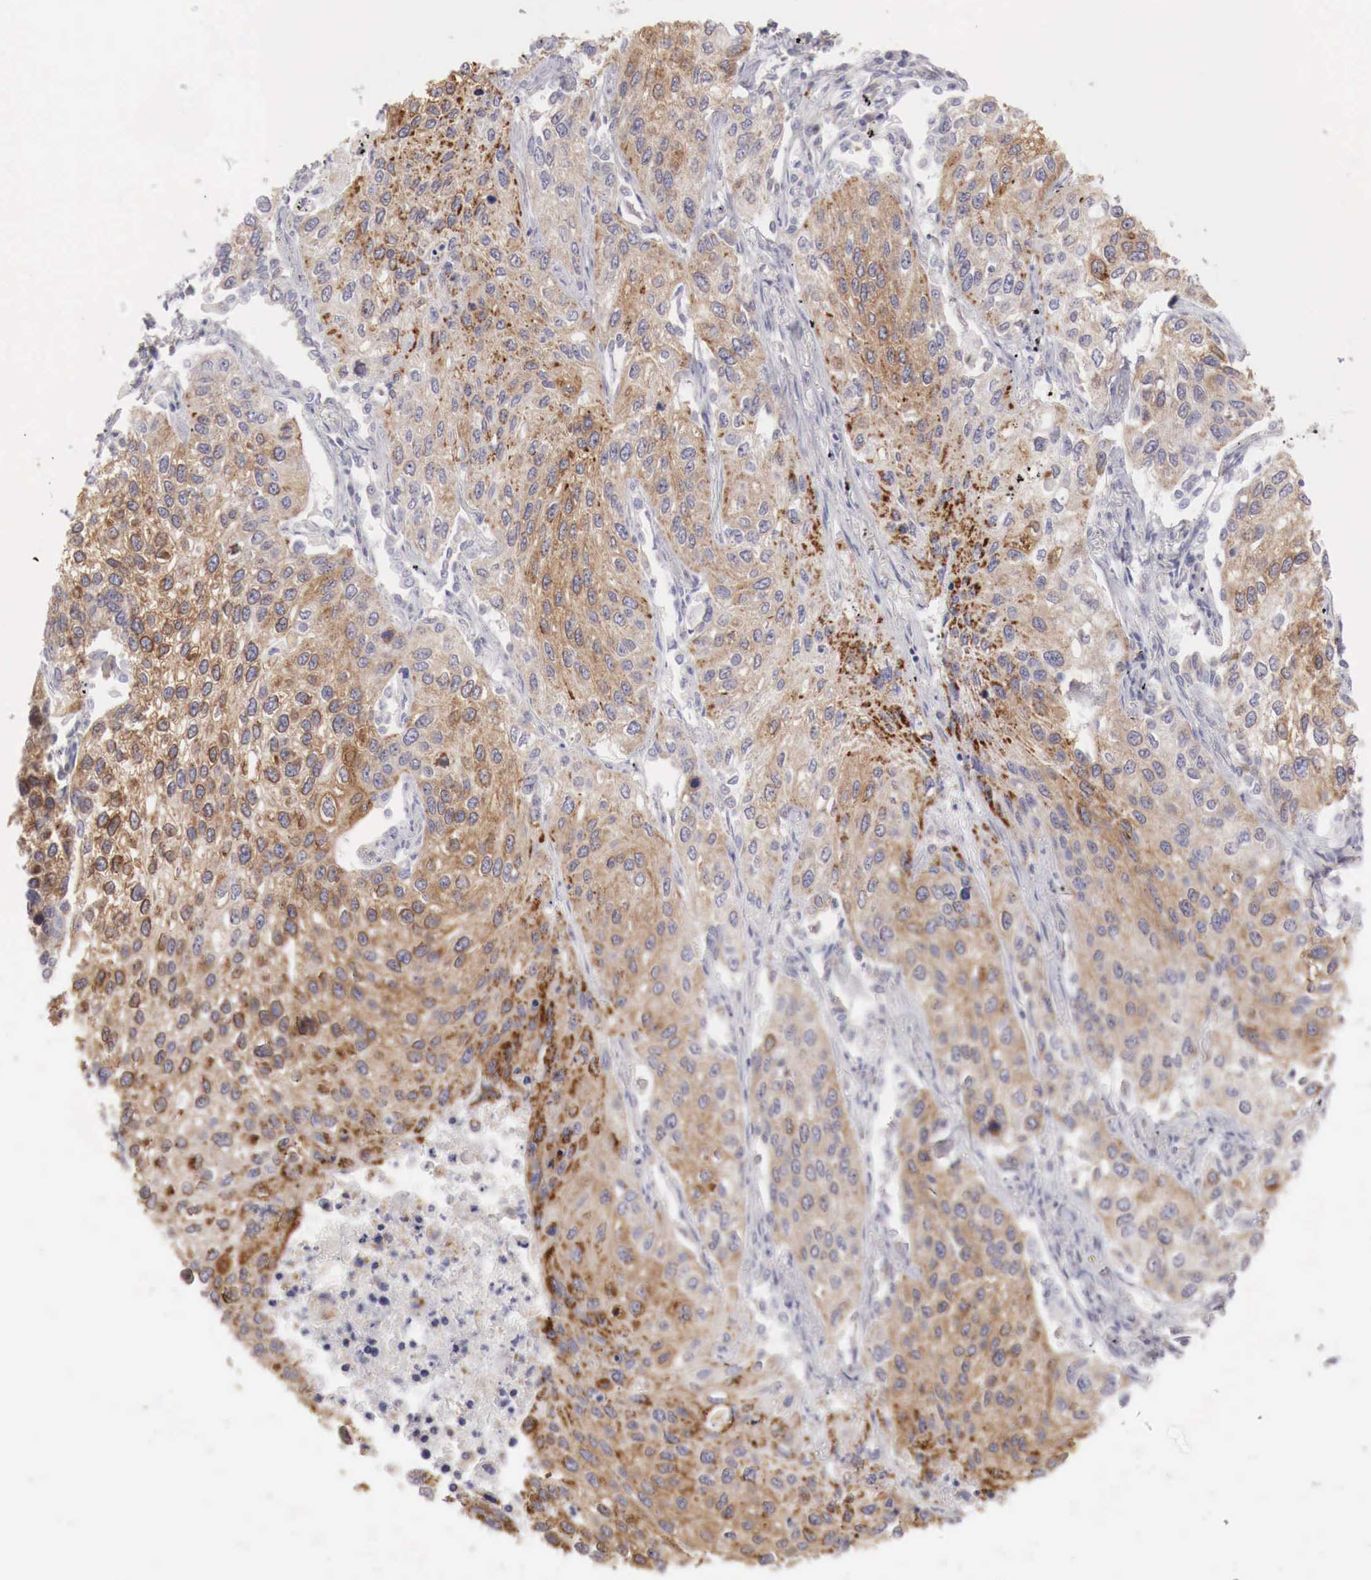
{"staining": {"intensity": "strong", "quantity": ">75%", "location": "cytoplasmic/membranous"}, "tissue": "lung cancer", "cell_type": "Tumor cells", "image_type": "cancer", "snomed": [{"axis": "morphology", "description": "Squamous cell carcinoma, NOS"}, {"axis": "topography", "description": "Lung"}], "caption": "Immunohistochemistry of squamous cell carcinoma (lung) reveals high levels of strong cytoplasmic/membranous positivity in approximately >75% of tumor cells.", "gene": "NSDHL", "patient": {"sex": "male", "age": 75}}